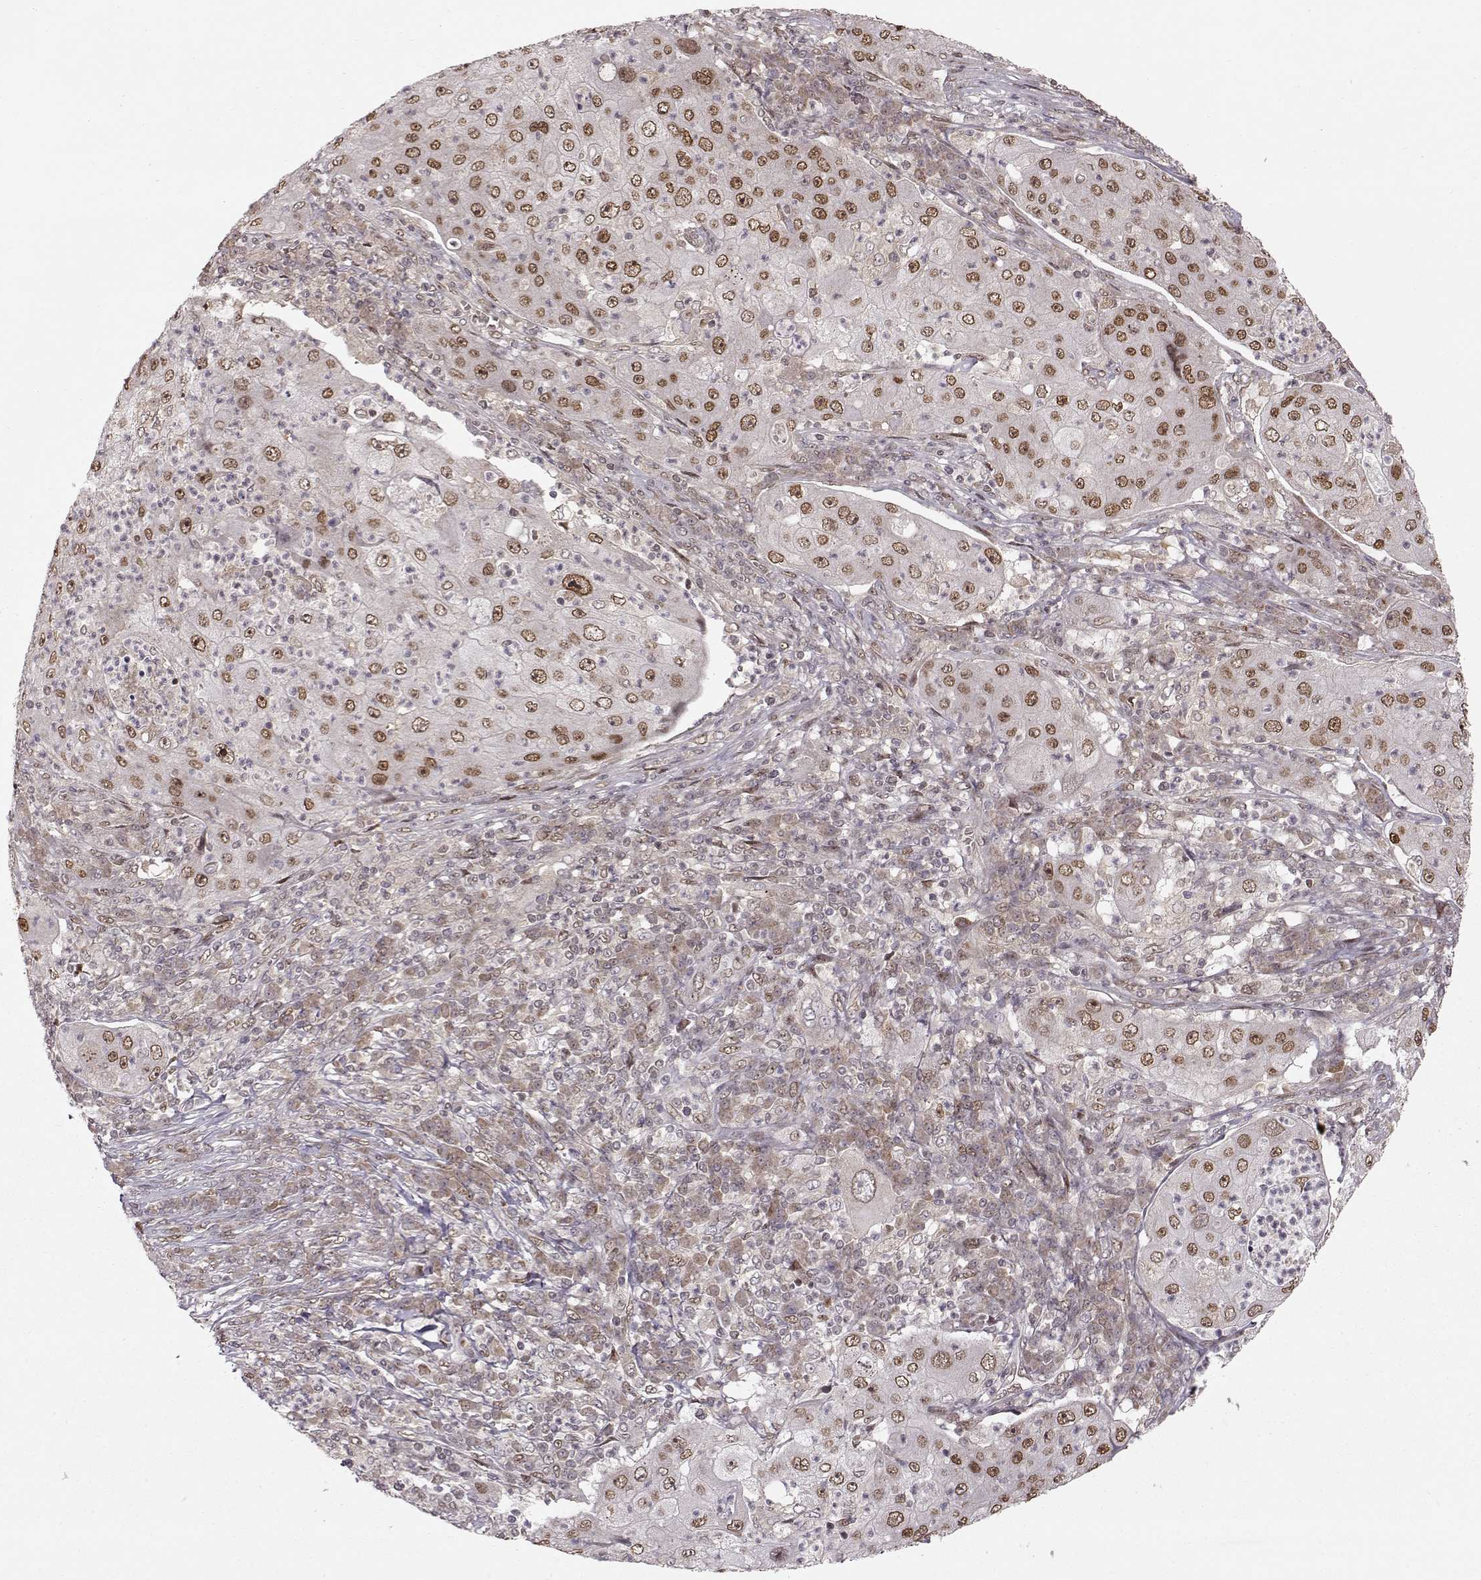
{"staining": {"intensity": "moderate", "quantity": ">75%", "location": "nuclear"}, "tissue": "lung cancer", "cell_type": "Tumor cells", "image_type": "cancer", "snomed": [{"axis": "morphology", "description": "Squamous cell carcinoma, NOS"}, {"axis": "topography", "description": "Lung"}], "caption": "Lung cancer stained with DAB (3,3'-diaminobenzidine) immunohistochemistry exhibits medium levels of moderate nuclear positivity in approximately >75% of tumor cells.", "gene": "RAI1", "patient": {"sex": "female", "age": 59}}